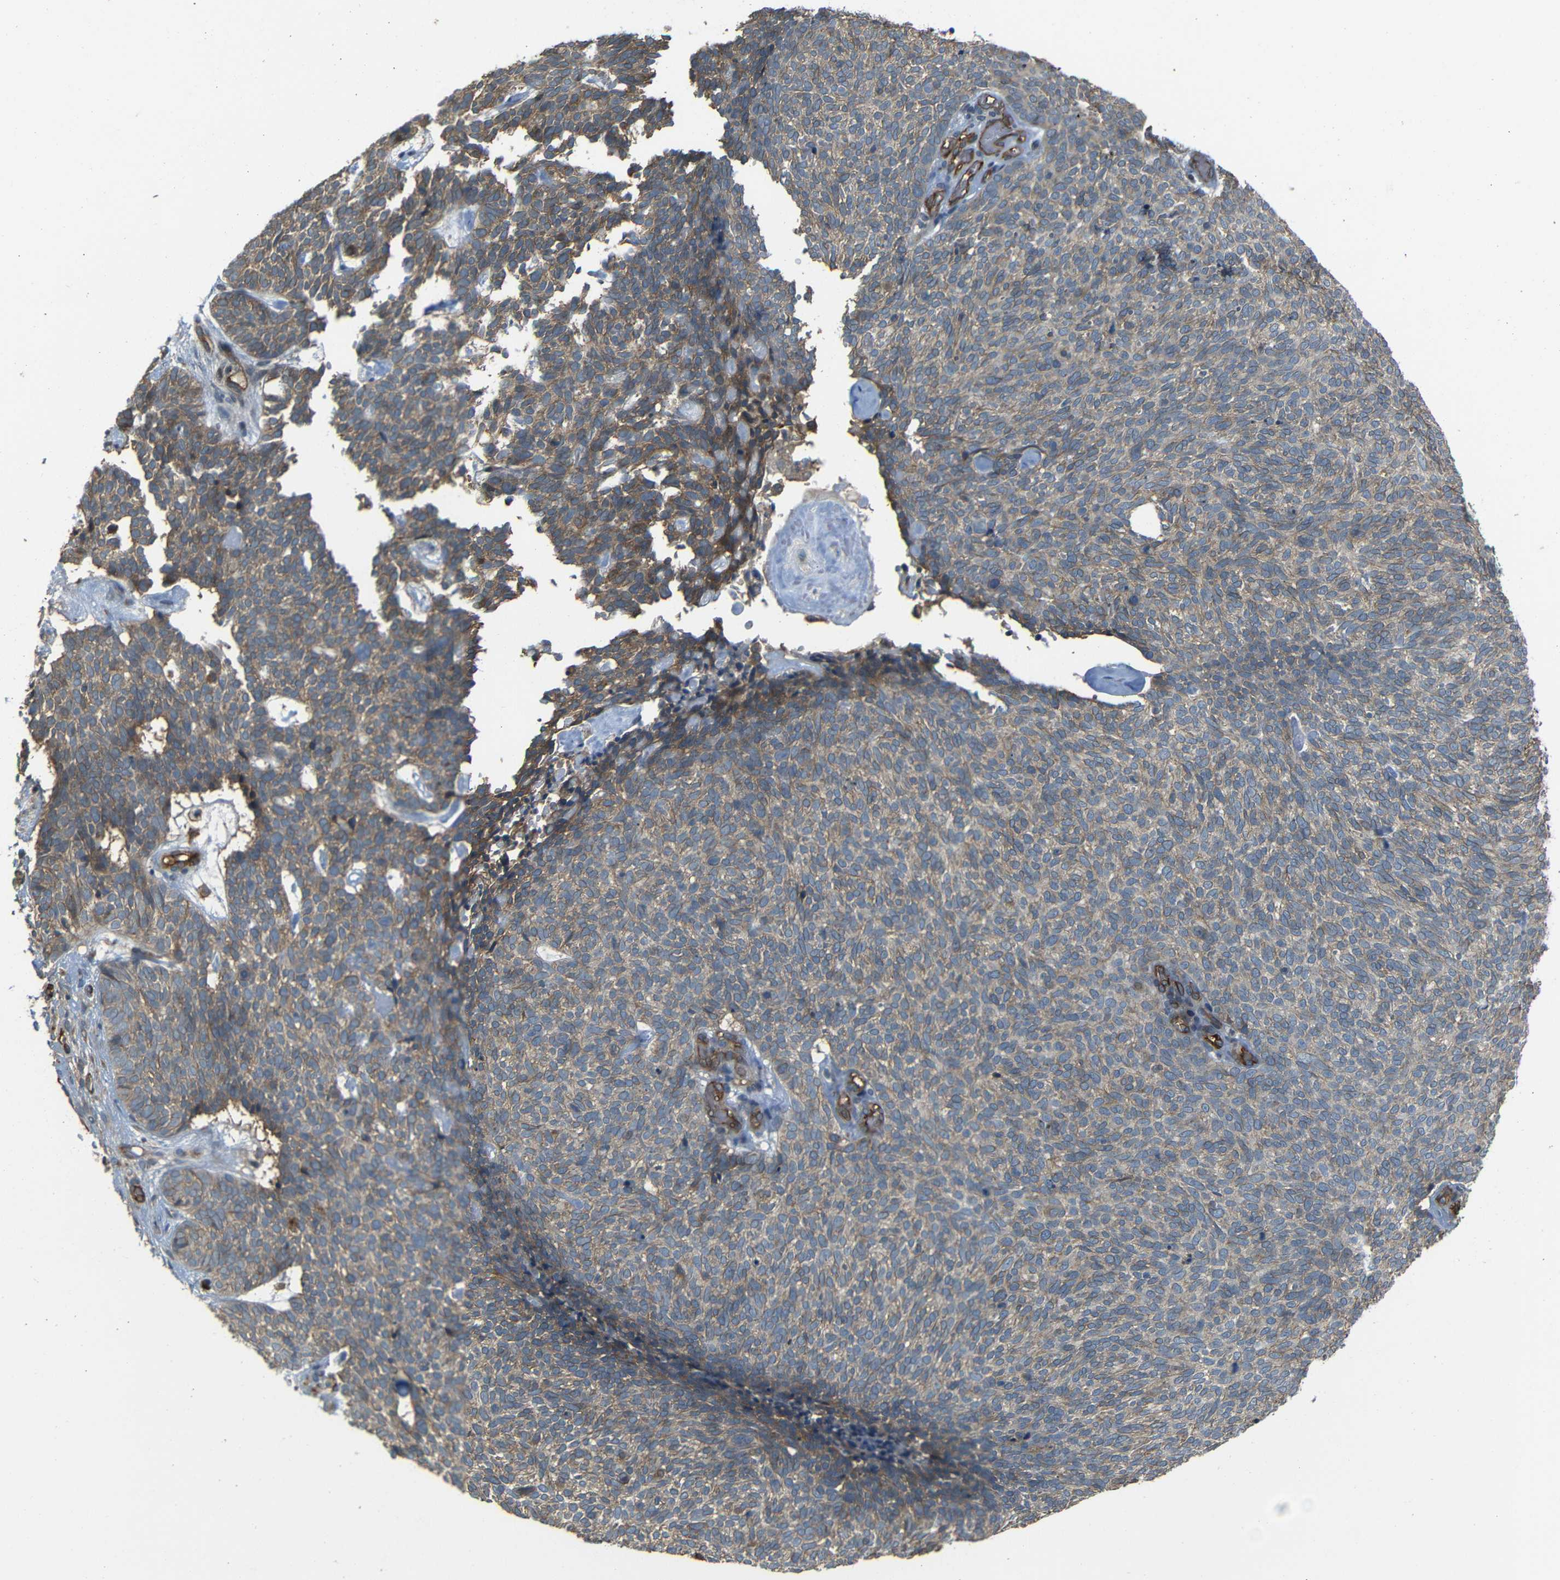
{"staining": {"intensity": "weak", "quantity": ">75%", "location": "cytoplasmic/membranous"}, "tissue": "skin cancer", "cell_type": "Tumor cells", "image_type": "cancer", "snomed": [{"axis": "morphology", "description": "Basal cell carcinoma"}, {"axis": "topography", "description": "Skin"}], "caption": "Skin cancer (basal cell carcinoma) stained with immunohistochemistry (IHC) reveals weak cytoplasmic/membranous staining in approximately >75% of tumor cells.", "gene": "RELL1", "patient": {"sex": "female", "age": 84}}